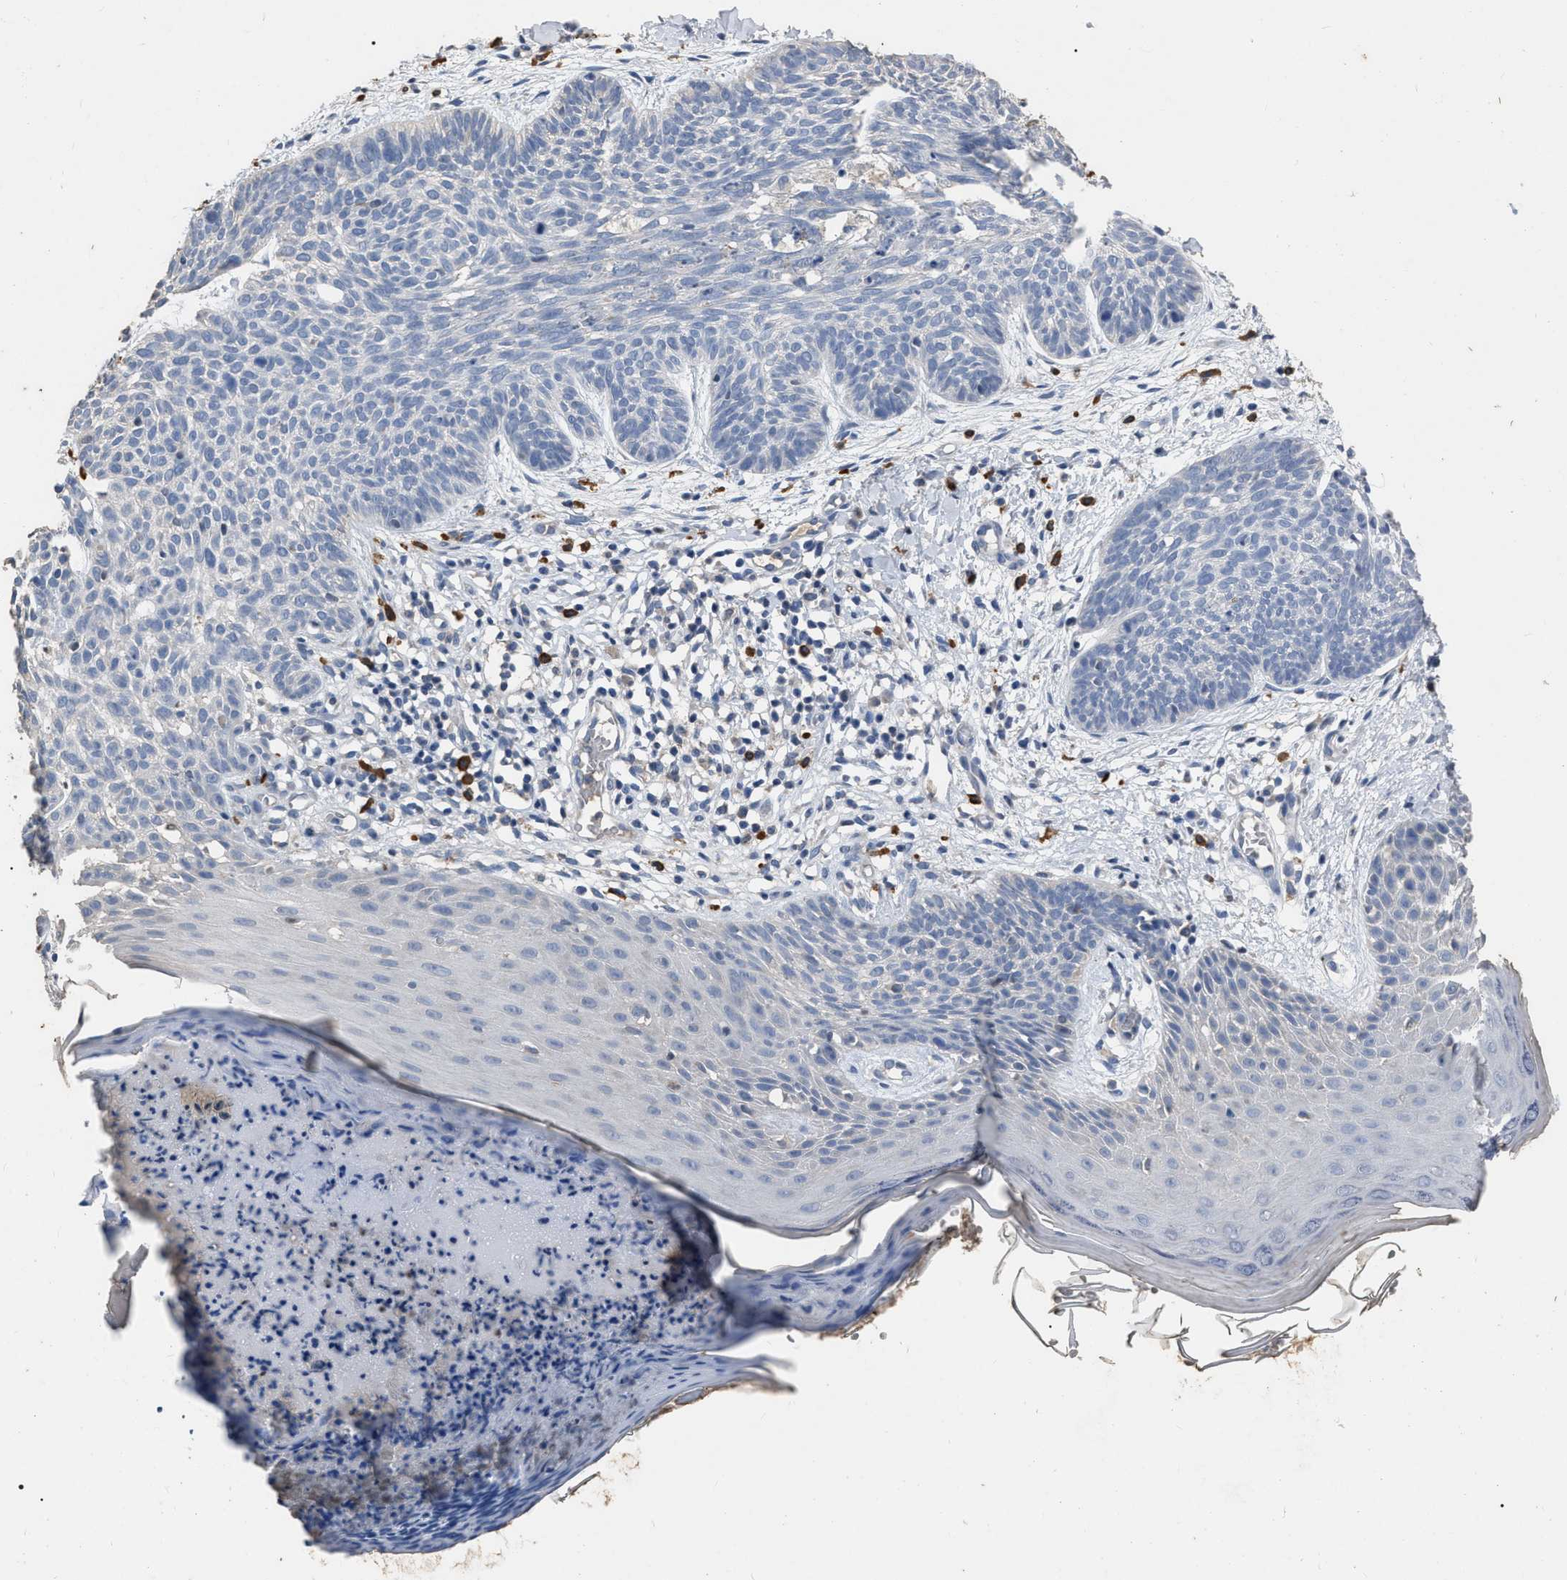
{"staining": {"intensity": "negative", "quantity": "none", "location": "none"}, "tissue": "skin cancer", "cell_type": "Tumor cells", "image_type": "cancer", "snomed": [{"axis": "morphology", "description": "Basal cell carcinoma"}, {"axis": "topography", "description": "Skin"}], "caption": "IHC image of neoplastic tissue: basal cell carcinoma (skin) stained with DAB (3,3'-diaminobenzidine) reveals no significant protein staining in tumor cells.", "gene": "HABP2", "patient": {"sex": "female", "age": 59}}